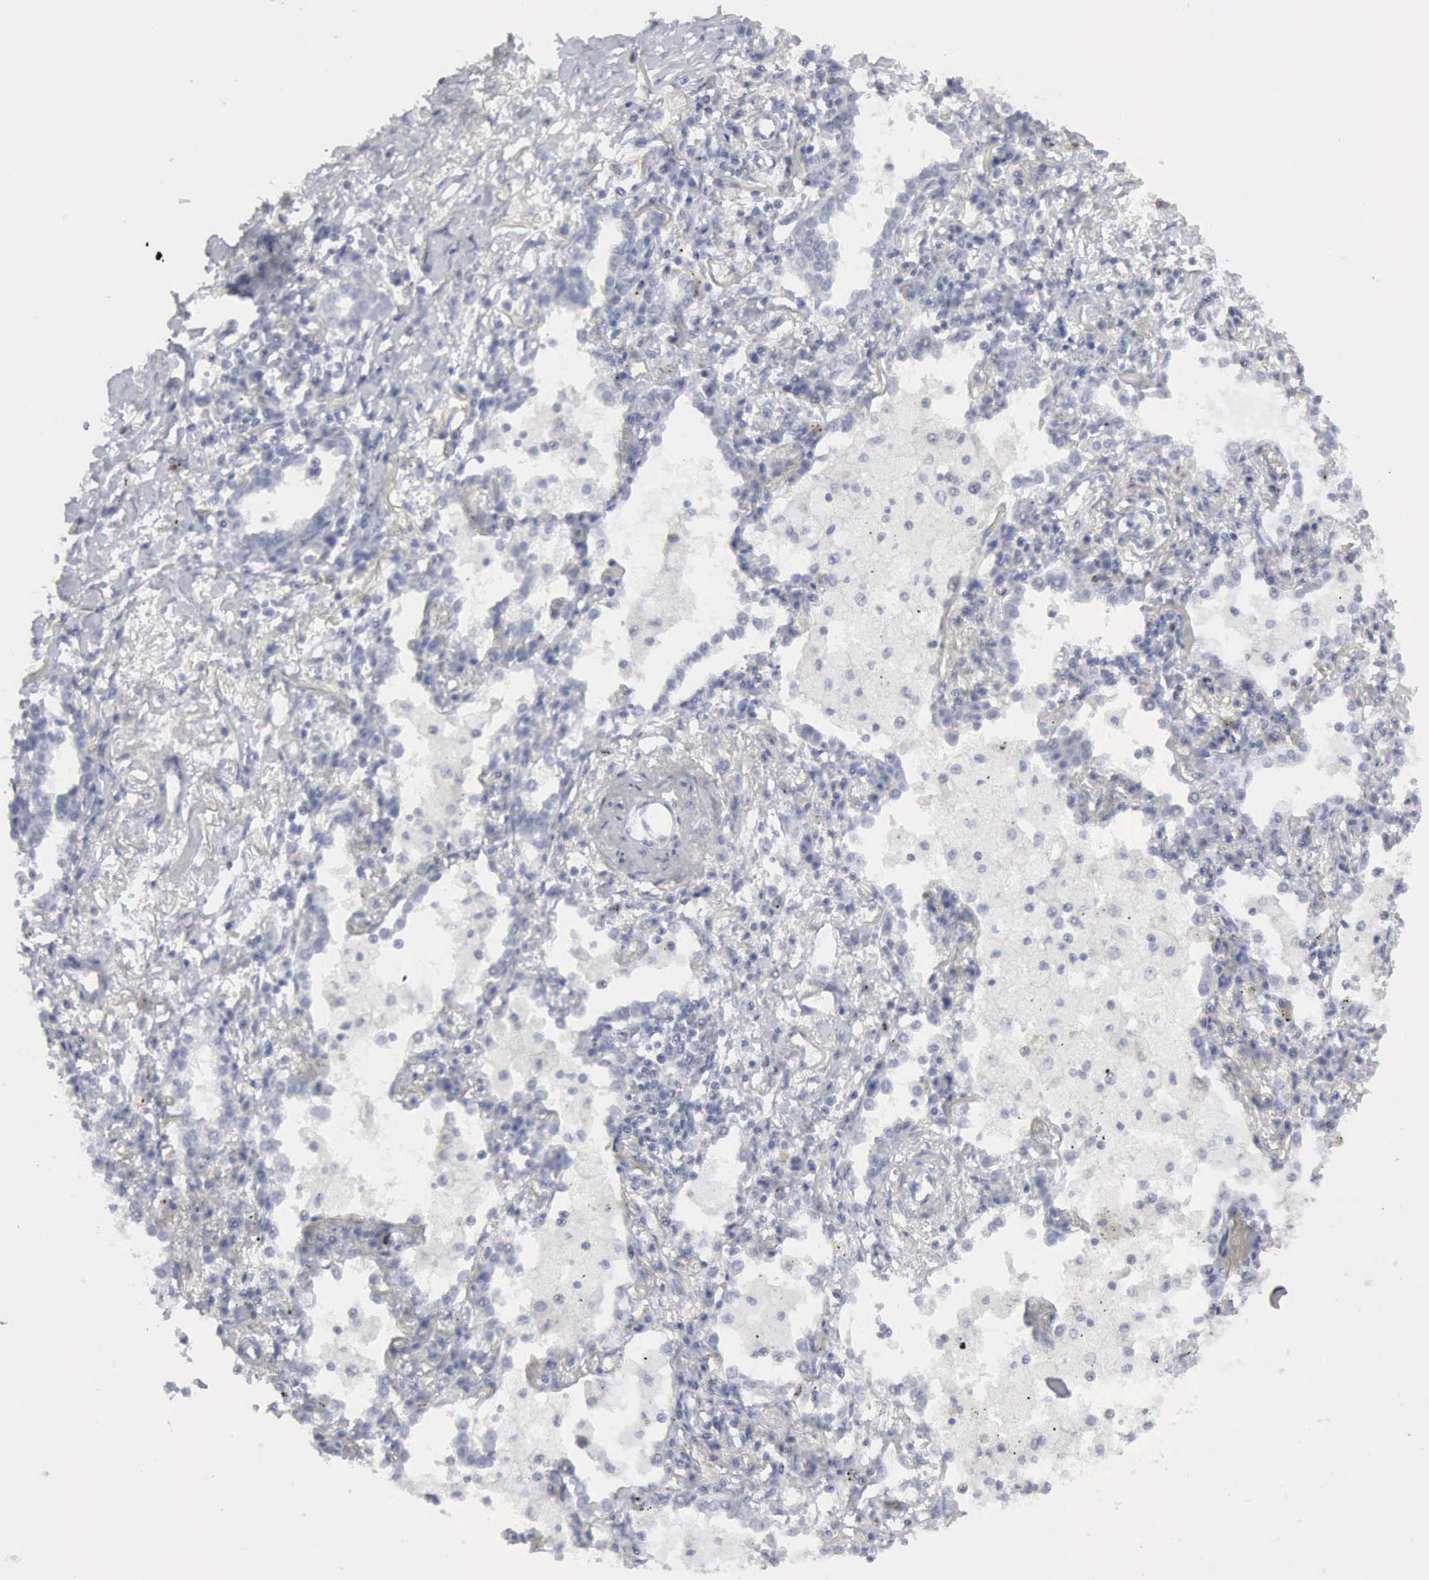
{"staining": {"intensity": "negative", "quantity": "none", "location": "none"}, "tissue": "lung cancer", "cell_type": "Tumor cells", "image_type": "cancer", "snomed": [{"axis": "morphology", "description": "Adenocarcinoma, NOS"}, {"axis": "topography", "description": "Lung"}], "caption": "High magnification brightfield microscopy of adenocarcinoma (lung) stained with DAB (brown) and counterstained with hematoxylin (blue): tumor cells show no significant staining. (DAB immunohistochemistry (IHC) visualized using brightfield microscopy, high magnification).", "gene": "STAT1", "patient": {"sex": "male", "age": 60}}